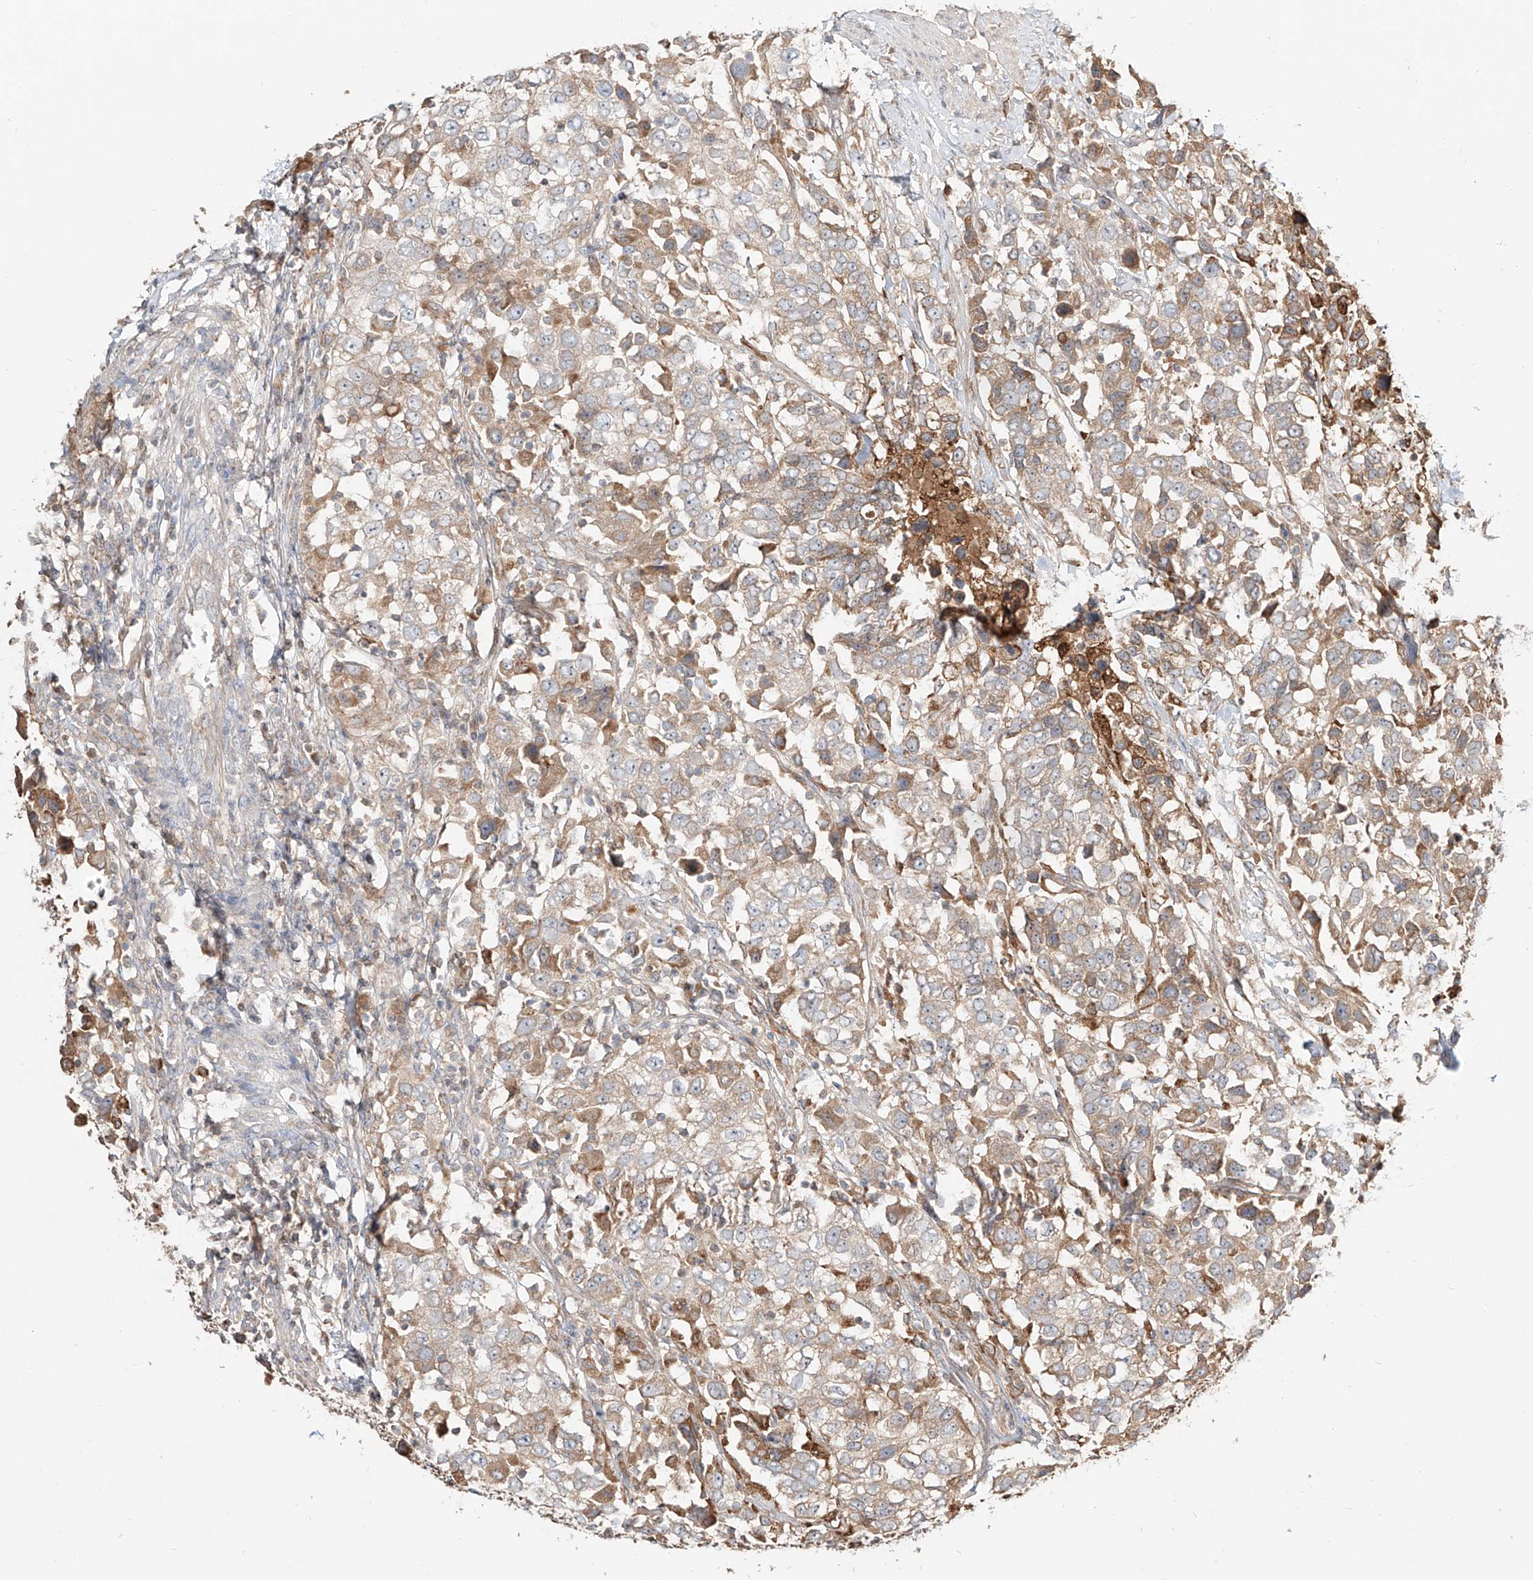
{"staining": {"intensity": "moderate", "quantity": ">75%", "location": "cytoplasmic/membranous"}, "tissue": "urothelial cancer", "cell_type": "Tumor cells", "image_type": "cancer", "snomed": [{"axis": "morphology", "description": "Urothelial carcinoma, High grade"}, {"axis": "topography", "description": "Urinary bladder"}], "caption": "Immunohistochemistry (DAB) staining of urothelial cancer demonstrates moderate cytoplasmic/membranous protein positivity in about >75% of tumor cells. The staining is performed using DAB (3,3'-diaminobenzidine) brown chromogen to label protein expression. The nuclei are counter-stained blue using hematoxylin.", "gene": "ERO1A", "patient": {"sex": "female", "age": 80}}